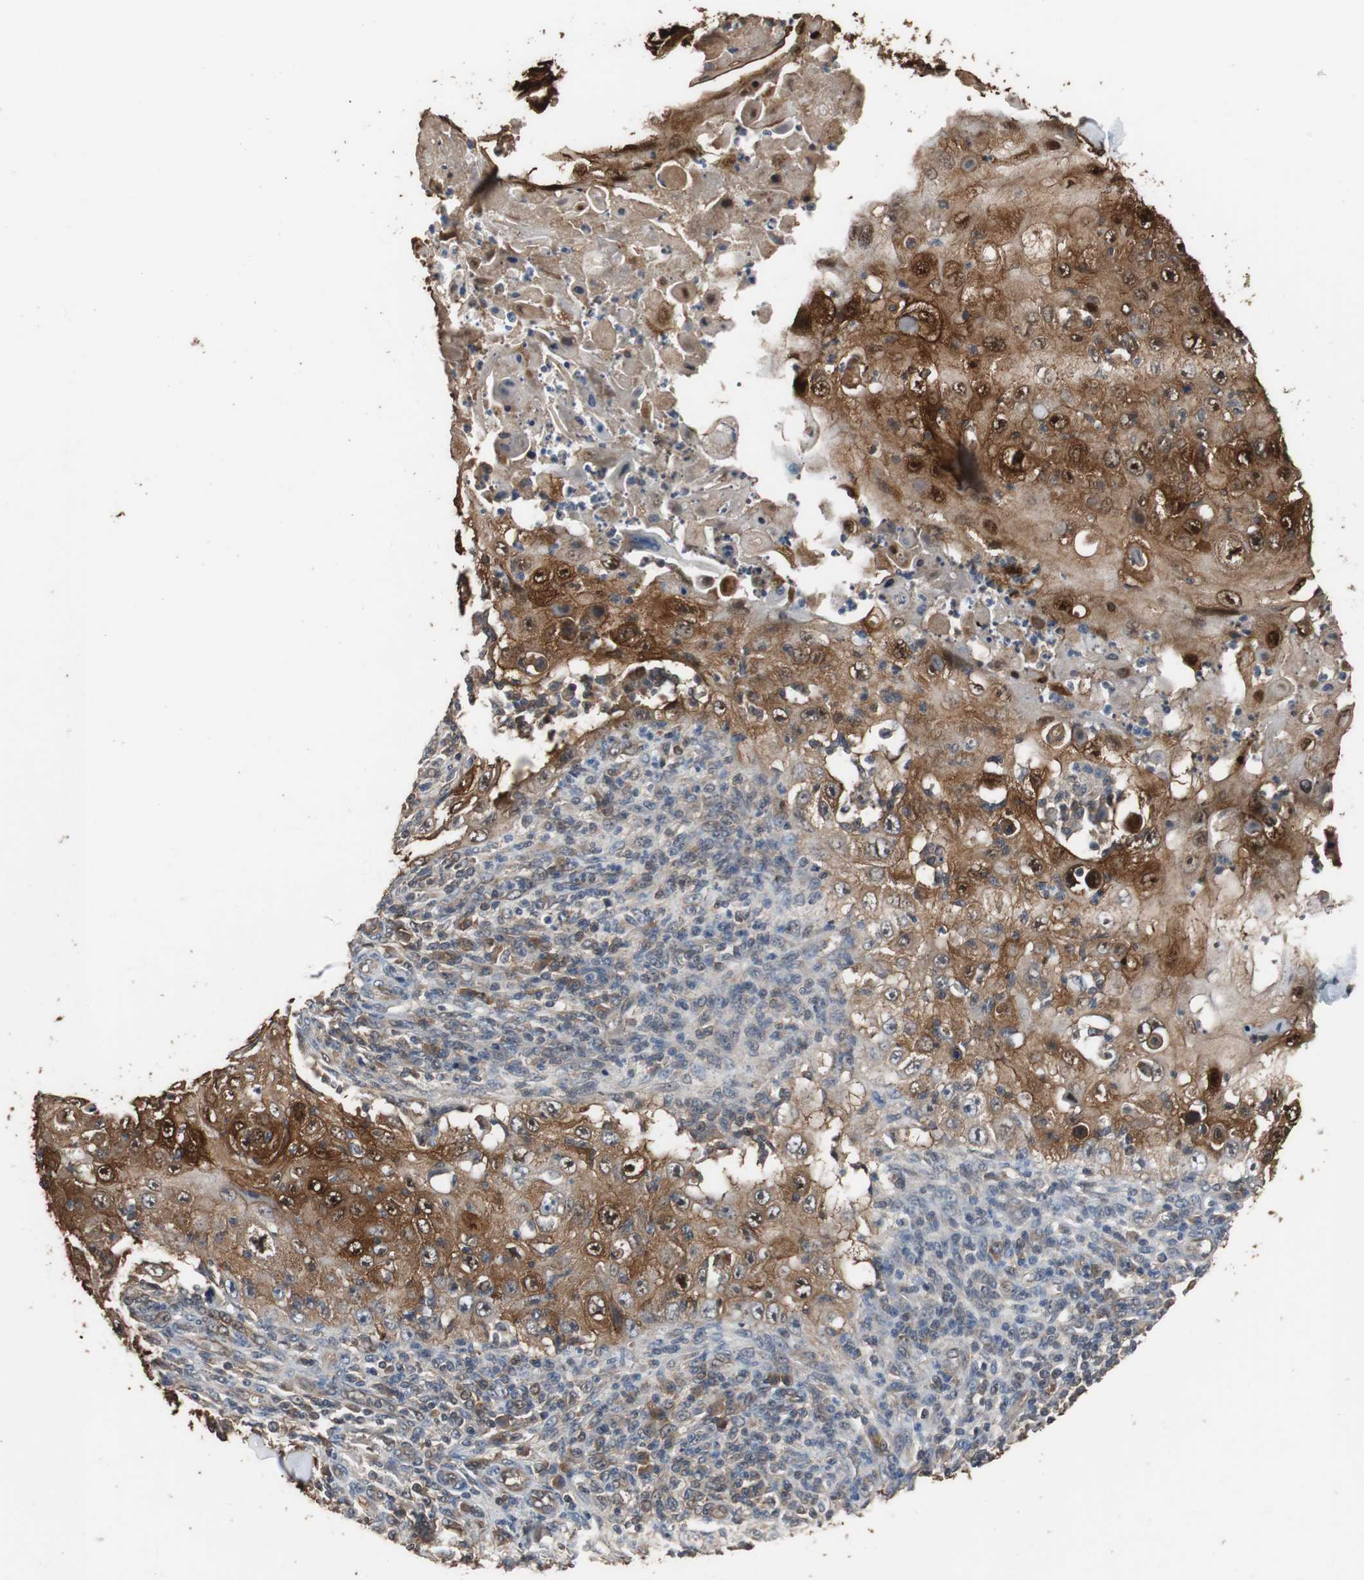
{"staining": {"intensity": "strong", "quantity": ">75%", "location": "cytoplasmic/membranous,nuclear"}, "tissue": "skin cancer", "cell_type": "Tumor cells", "image_type": "cancer", "snomed": [{"axis": "morphology", "description": "Squamous cell carcinoma, NOS"}, {"axis": "topography", "description": "Skin"}], "caption": "The image reveals immunohistochemical staining of skin cancer. There is strong cytoplasmic/membranous and nuclear staining is appreciated in about >75% of tumor cells.", "gene": "NDRG1", "patient": {"sex": "male", "age": 86}}